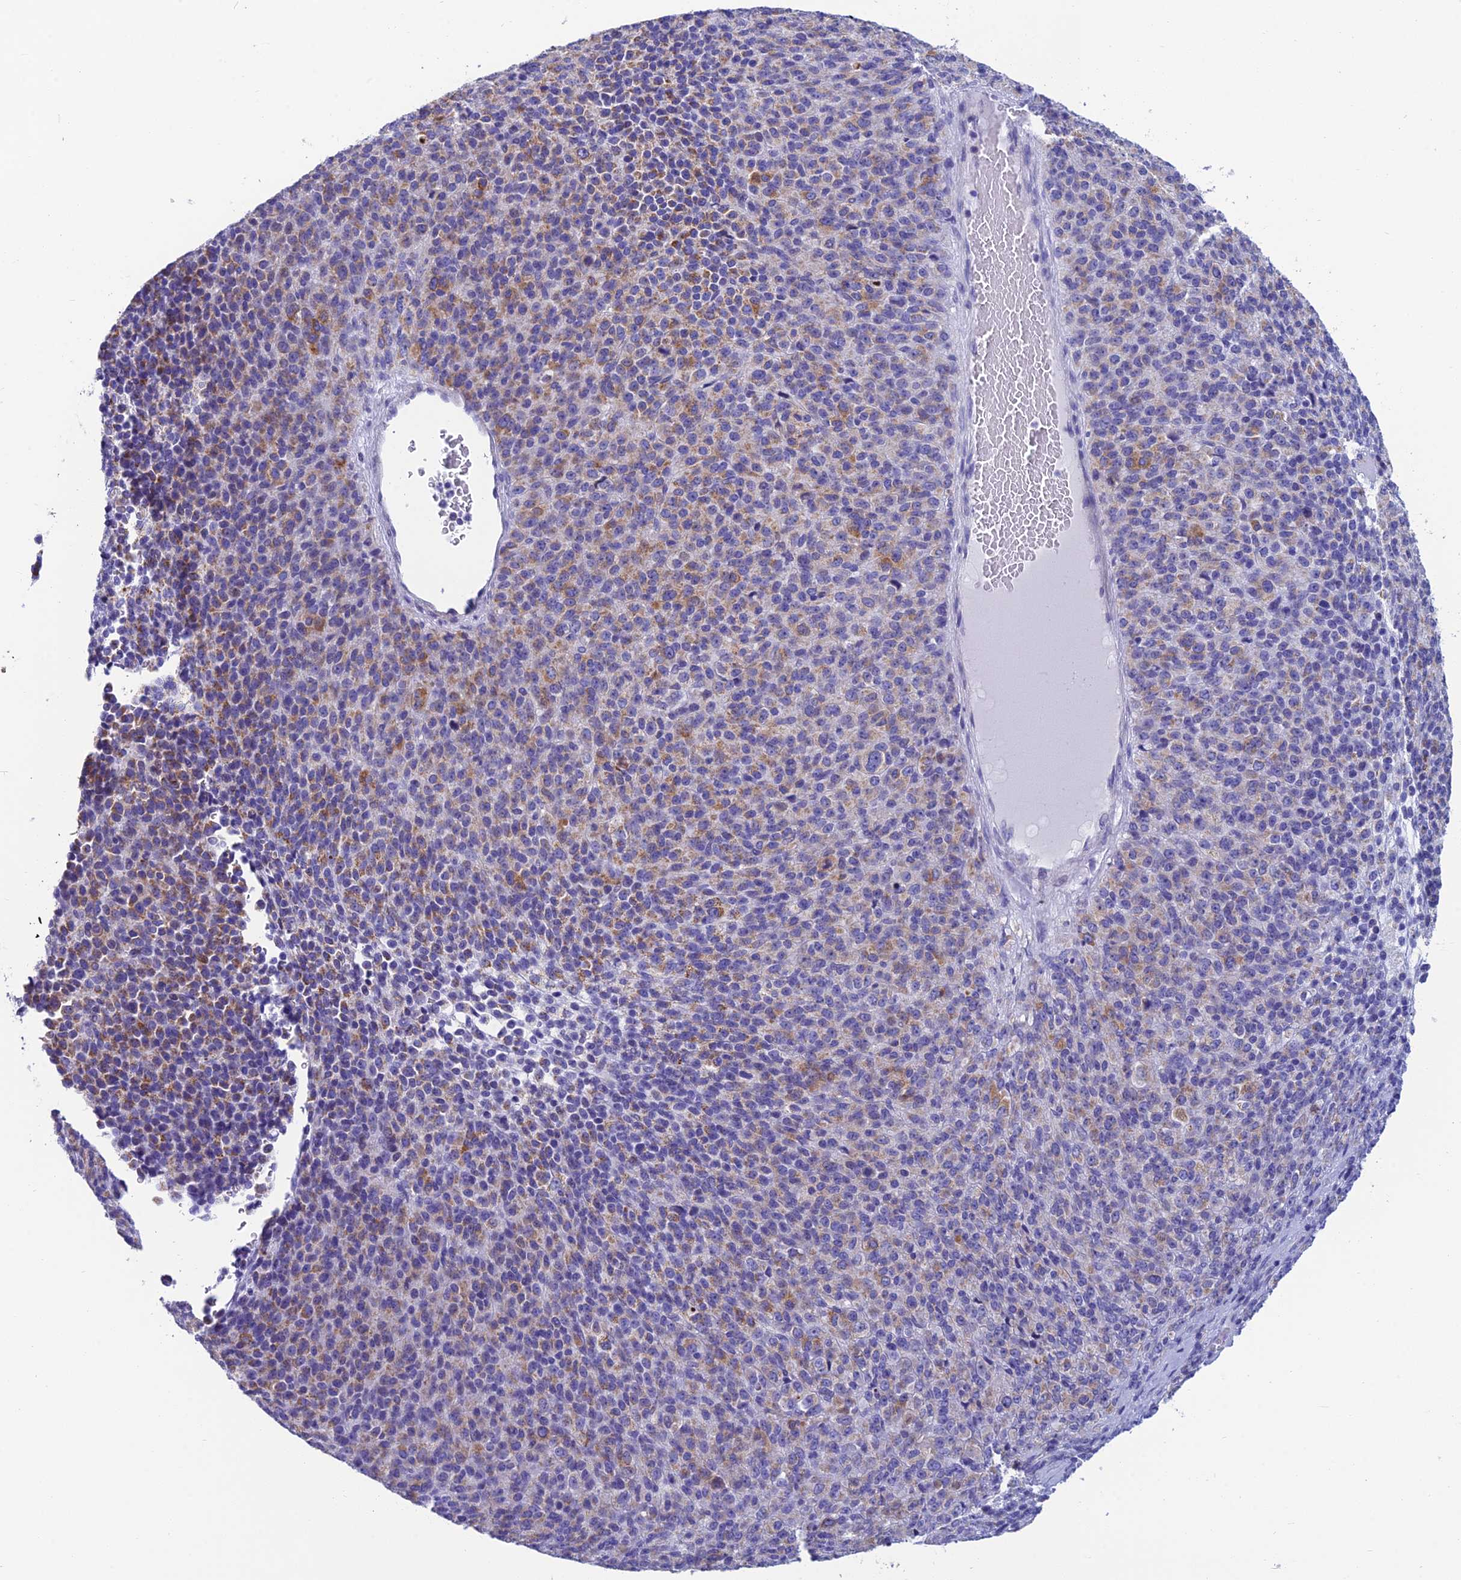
{"staining": {"intensity": "moderate", "quantity": "<25%", "location": "cytoplasmic/membranous"}, "tissue": "melanoma", "cell_type": "Tumor cells", "image_type": "cancer", "snomed": [{"axis": "morphology", "description": "Malignant melanoma, Metastatic site"}, {"axis": "topography", "description": "Brain"}], "caption": "Melanoma stained with DAB (3,3'-diaminobenzidine) immunohistochemistry displays low levels of moderate cytoplasmic/membranous staining in about <25% of tumor cells.", "gene": "REEP4", "patient": {"sex": "female", "age": 56}}